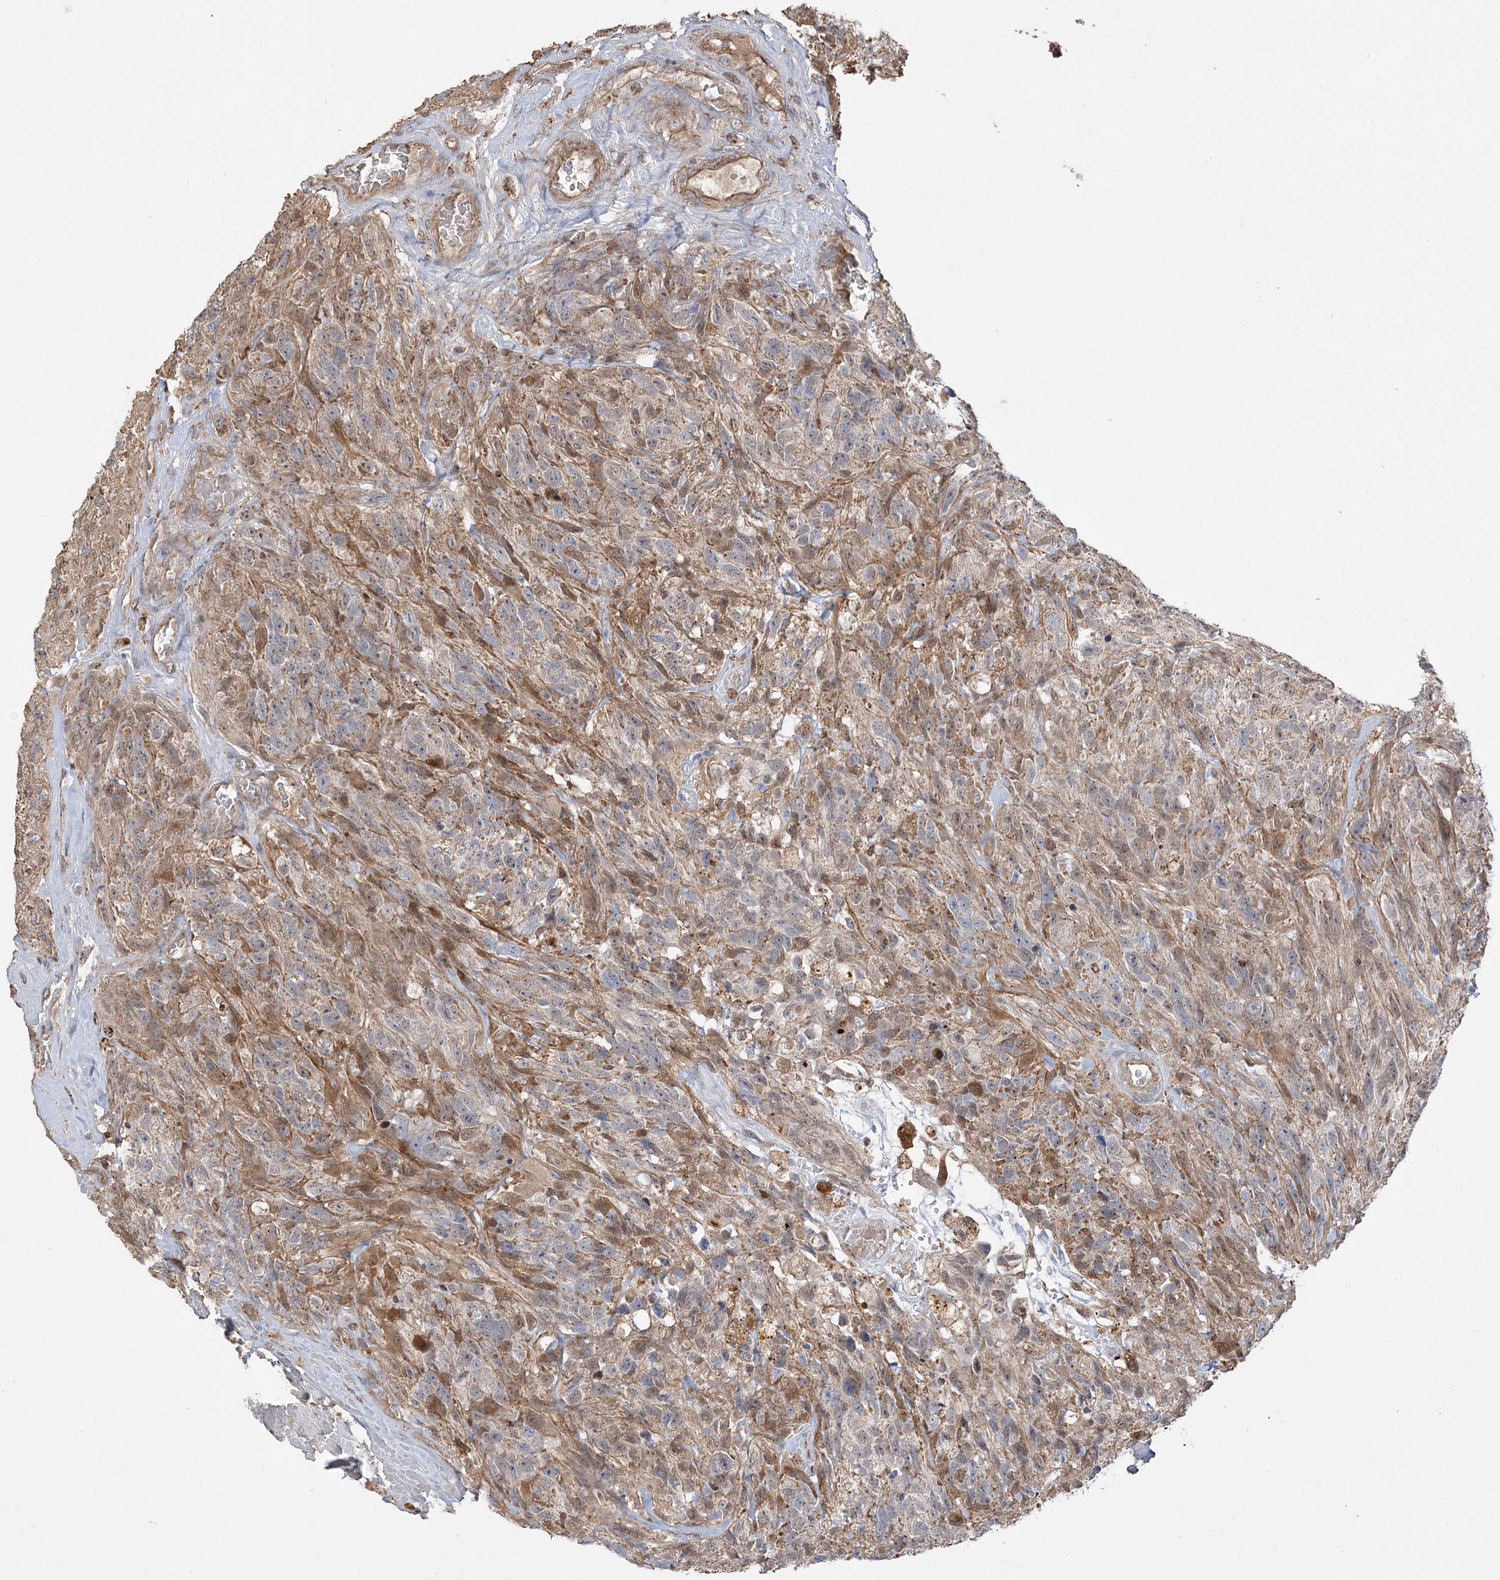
{"staining": {"intensity": "moderate", "quantity": "<25%", "location": "cytoplasmic/membranous"}, "tissue": "glioma", "cell_type": "Tumor cells", "image_type": "cancer", "snomed": [{"axis": "morphology", "description": "Glioma, malignant, High grade"}, {"axis": "topography", "description": "Brain"}], "caption": "Glioma stained for a protein exhibits moderate cytoplasmic/membranous positivity in tumor cells.", "gene": "SCLT1", "patient": {"sex": "male", "age": 69}}